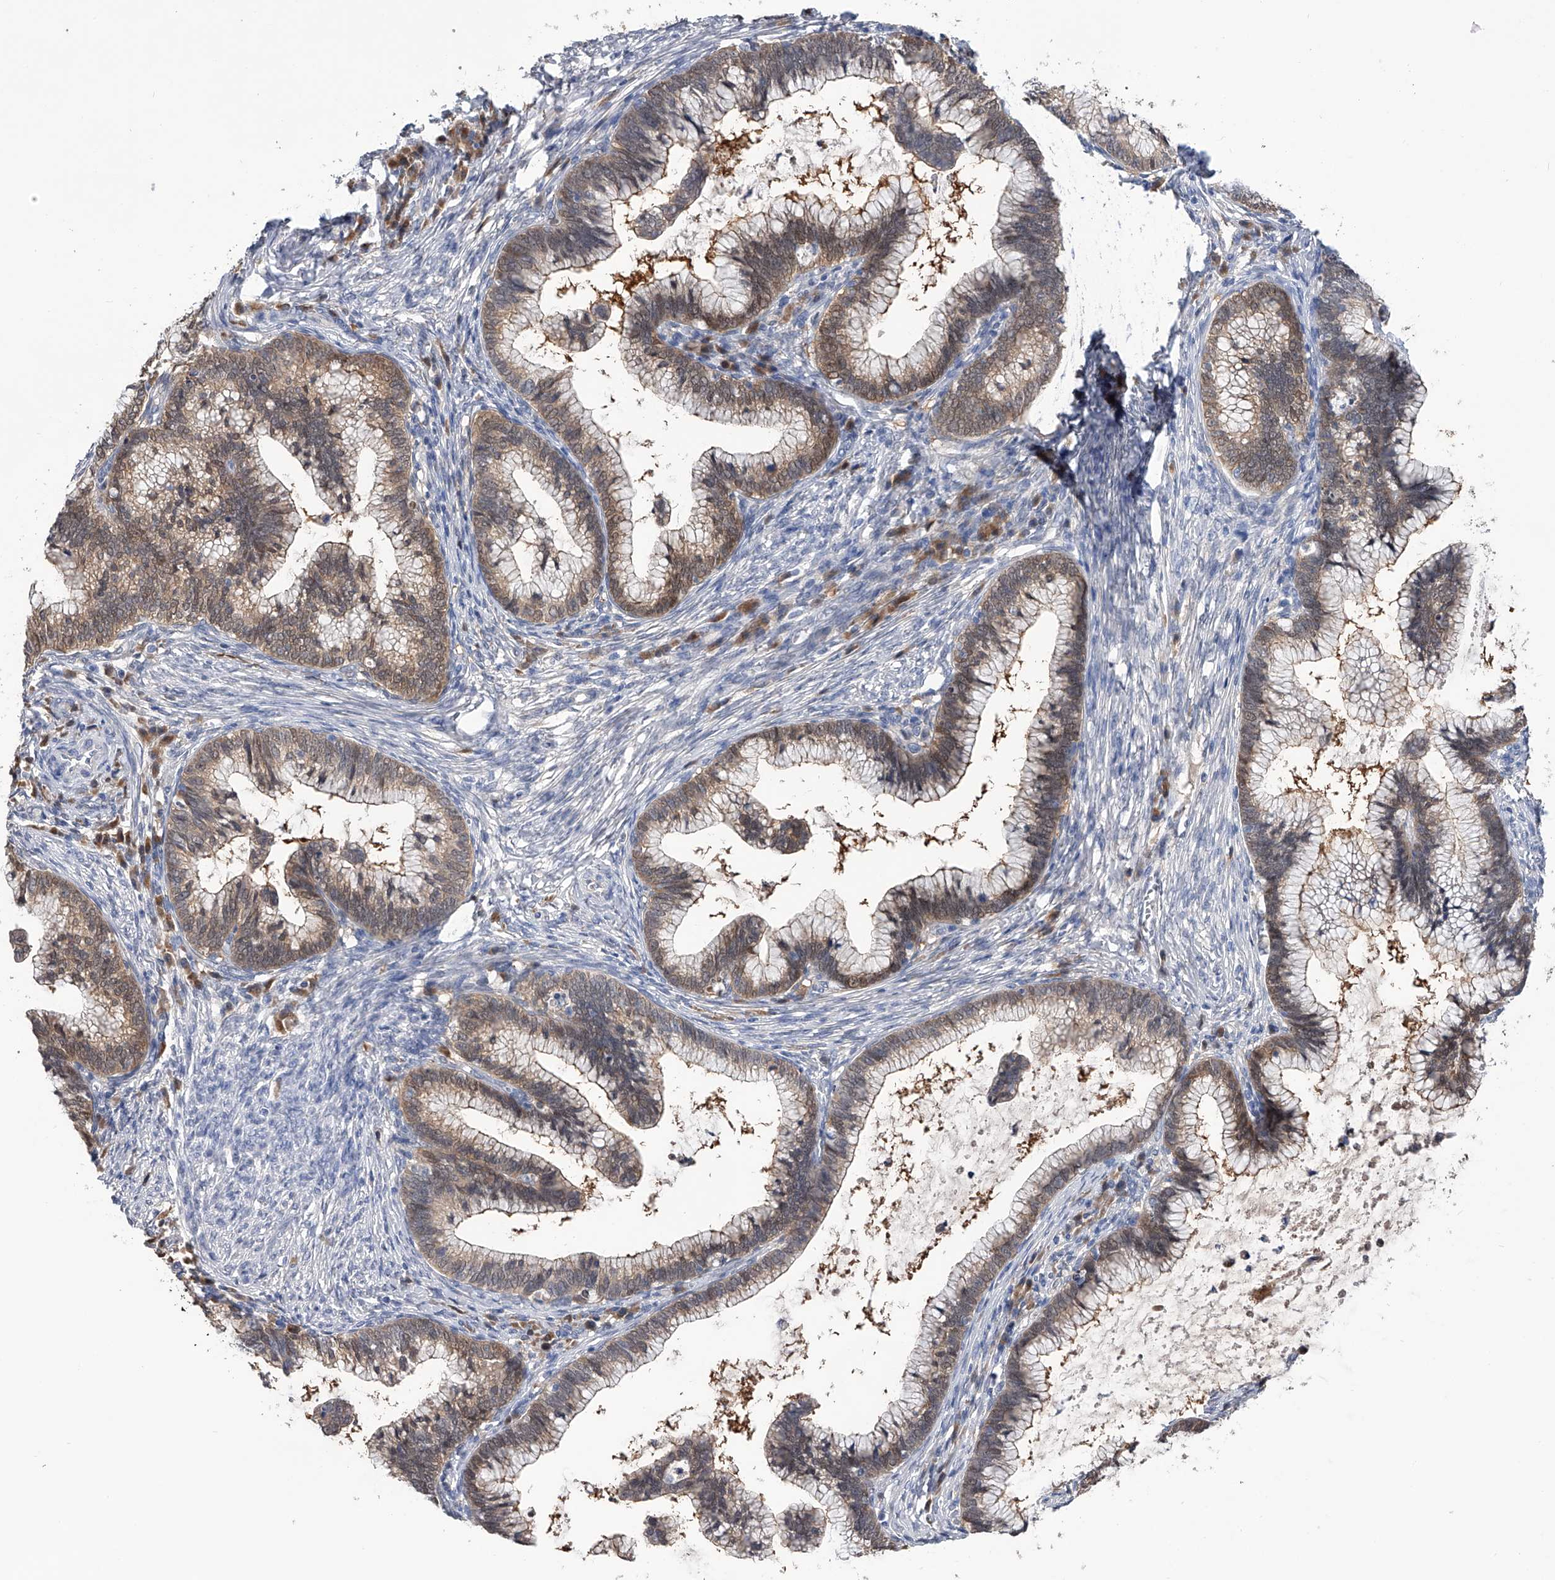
{"staining": {"intensity": "moderate", "quantity": ">75%", "location": "cytoplasmic/membranous"}, "tissue": "cervical cancer", "cell_type": "Tumor cells", "image_type": "cancer", "snomed": [{"axis": "morphology", "description": "Adenocarcinoma, NOS"}, {"axis": "topography", "description": "Cervix"}], "caption": "Approximately >75% of tumor cells in human cervical cancer reveal moderate cytoplasmic/membranous protein positivity as visualized by brown immunohistochemical staining.", "gene": "PGM3", "patient": {"sex": "female", "age": 36}}